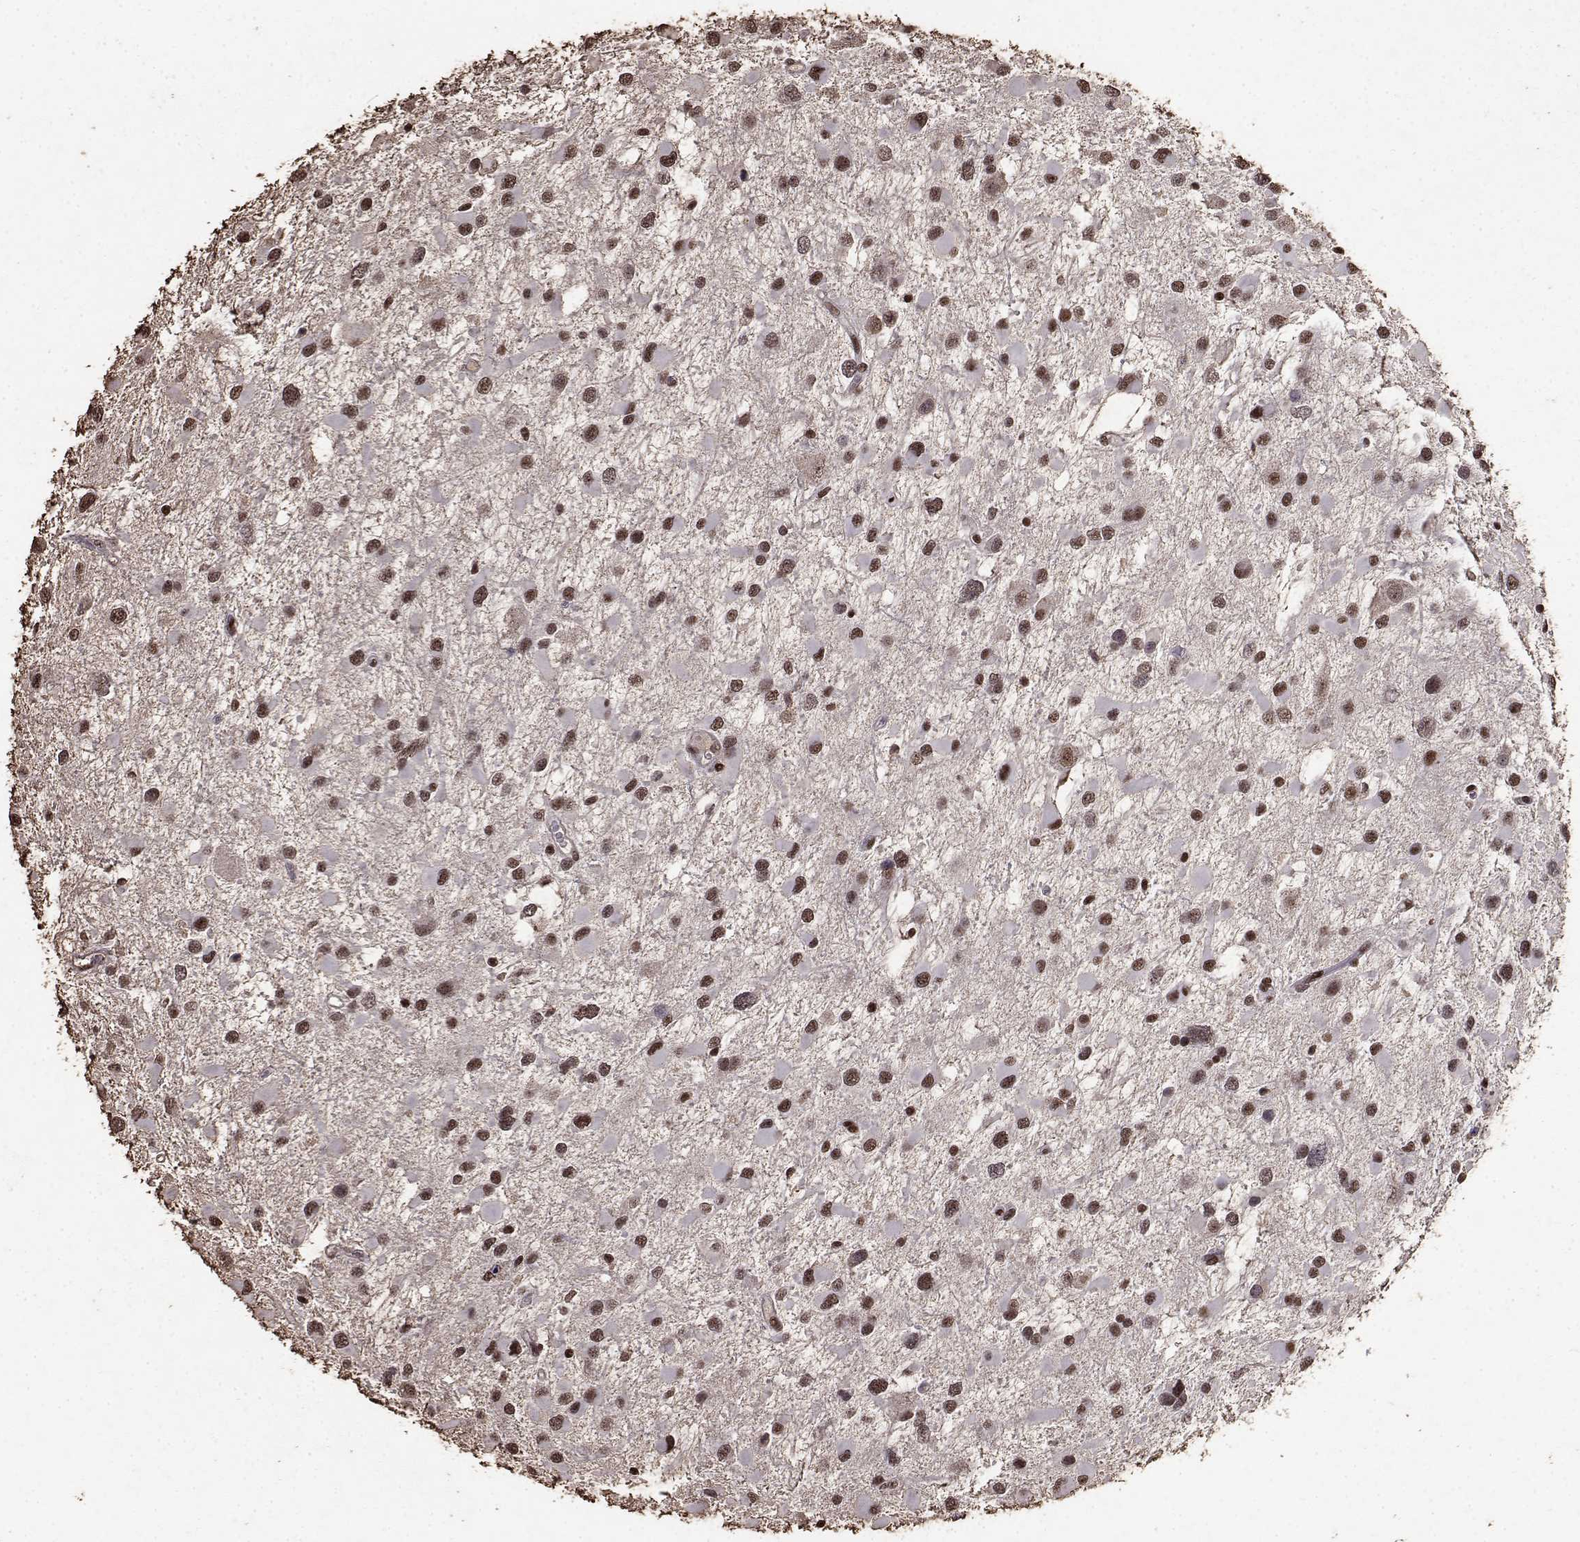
{"staining": {"intensity": "moderate", "quantity": ">75%", "location": "nuclear"}, "tissue": "glioma", "cell_type": "Tumor cells", "image_type": "cancer", "snomed": [{"axis": "morphology", "description": "Glioma, malignant, Low grade"}, {"axis": "topography", "description": "Brain"}], "caption": "Malignant glioma (low-grade) stained with a protein marker displays moderate staining in tumor cells.", "gene": "TOE1", "patient": {"sex": "female", "age": 32}}